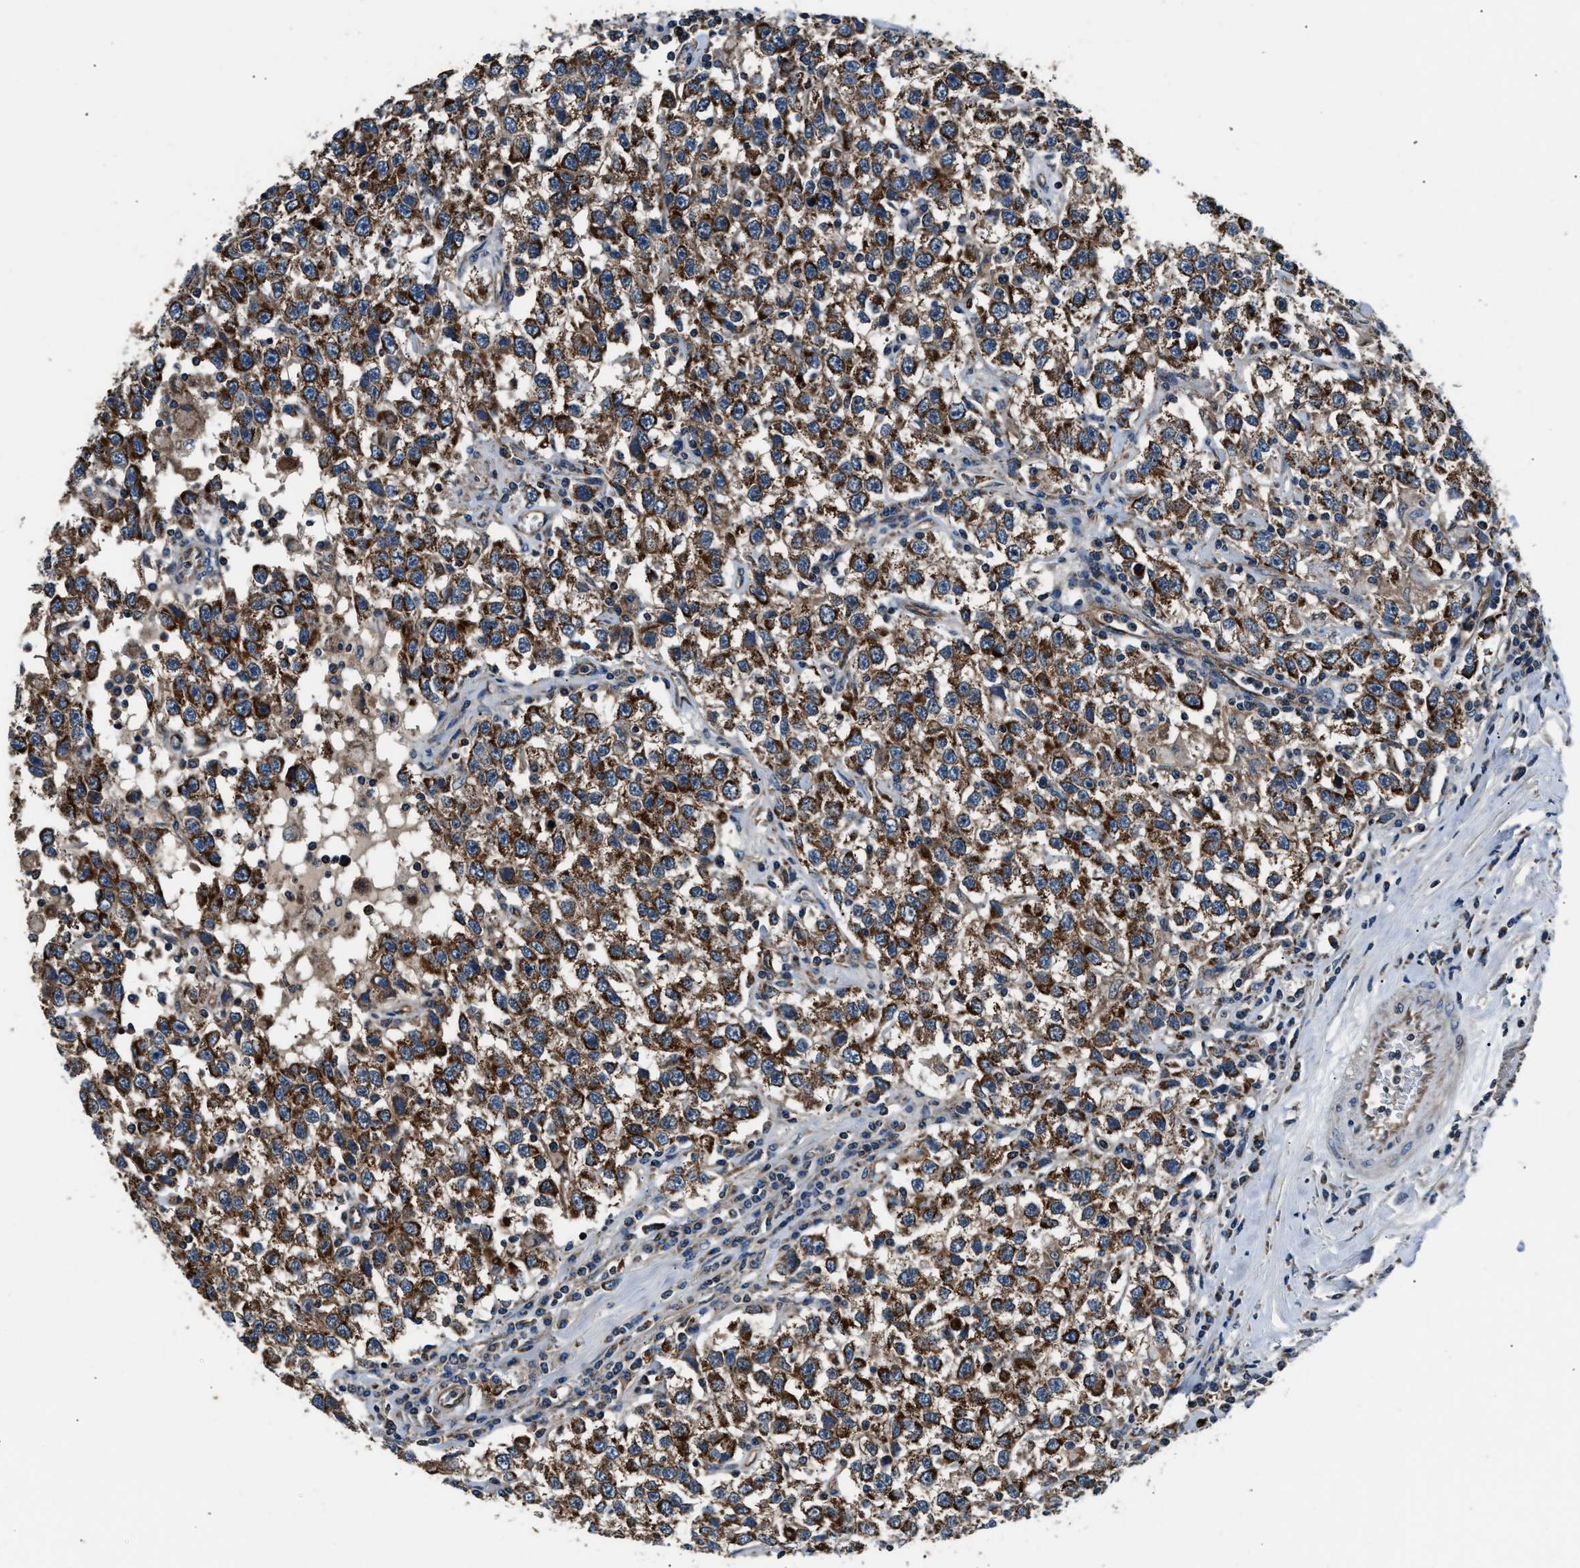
{"staining": {"intensity": "strong", "quantity": ">75%", "location": "cytoplasmic/membranous"}, "tissue": "testis cancer", "cell_type": "Tumor cells", "image_type": "cancer", "snomed": [{"axis": "morphology", "description": "Seminoma, NOS"}, {"axis": "topography", "description": "Testis"}], "caption": "High-power microscopy captured an IHC image of testis cancer, revealing strong cytoplasmic/membranous staining in approximately >75% of tumor cells.", "gene": "GGCT", "patient": {"sex": "male", "age": 41}}